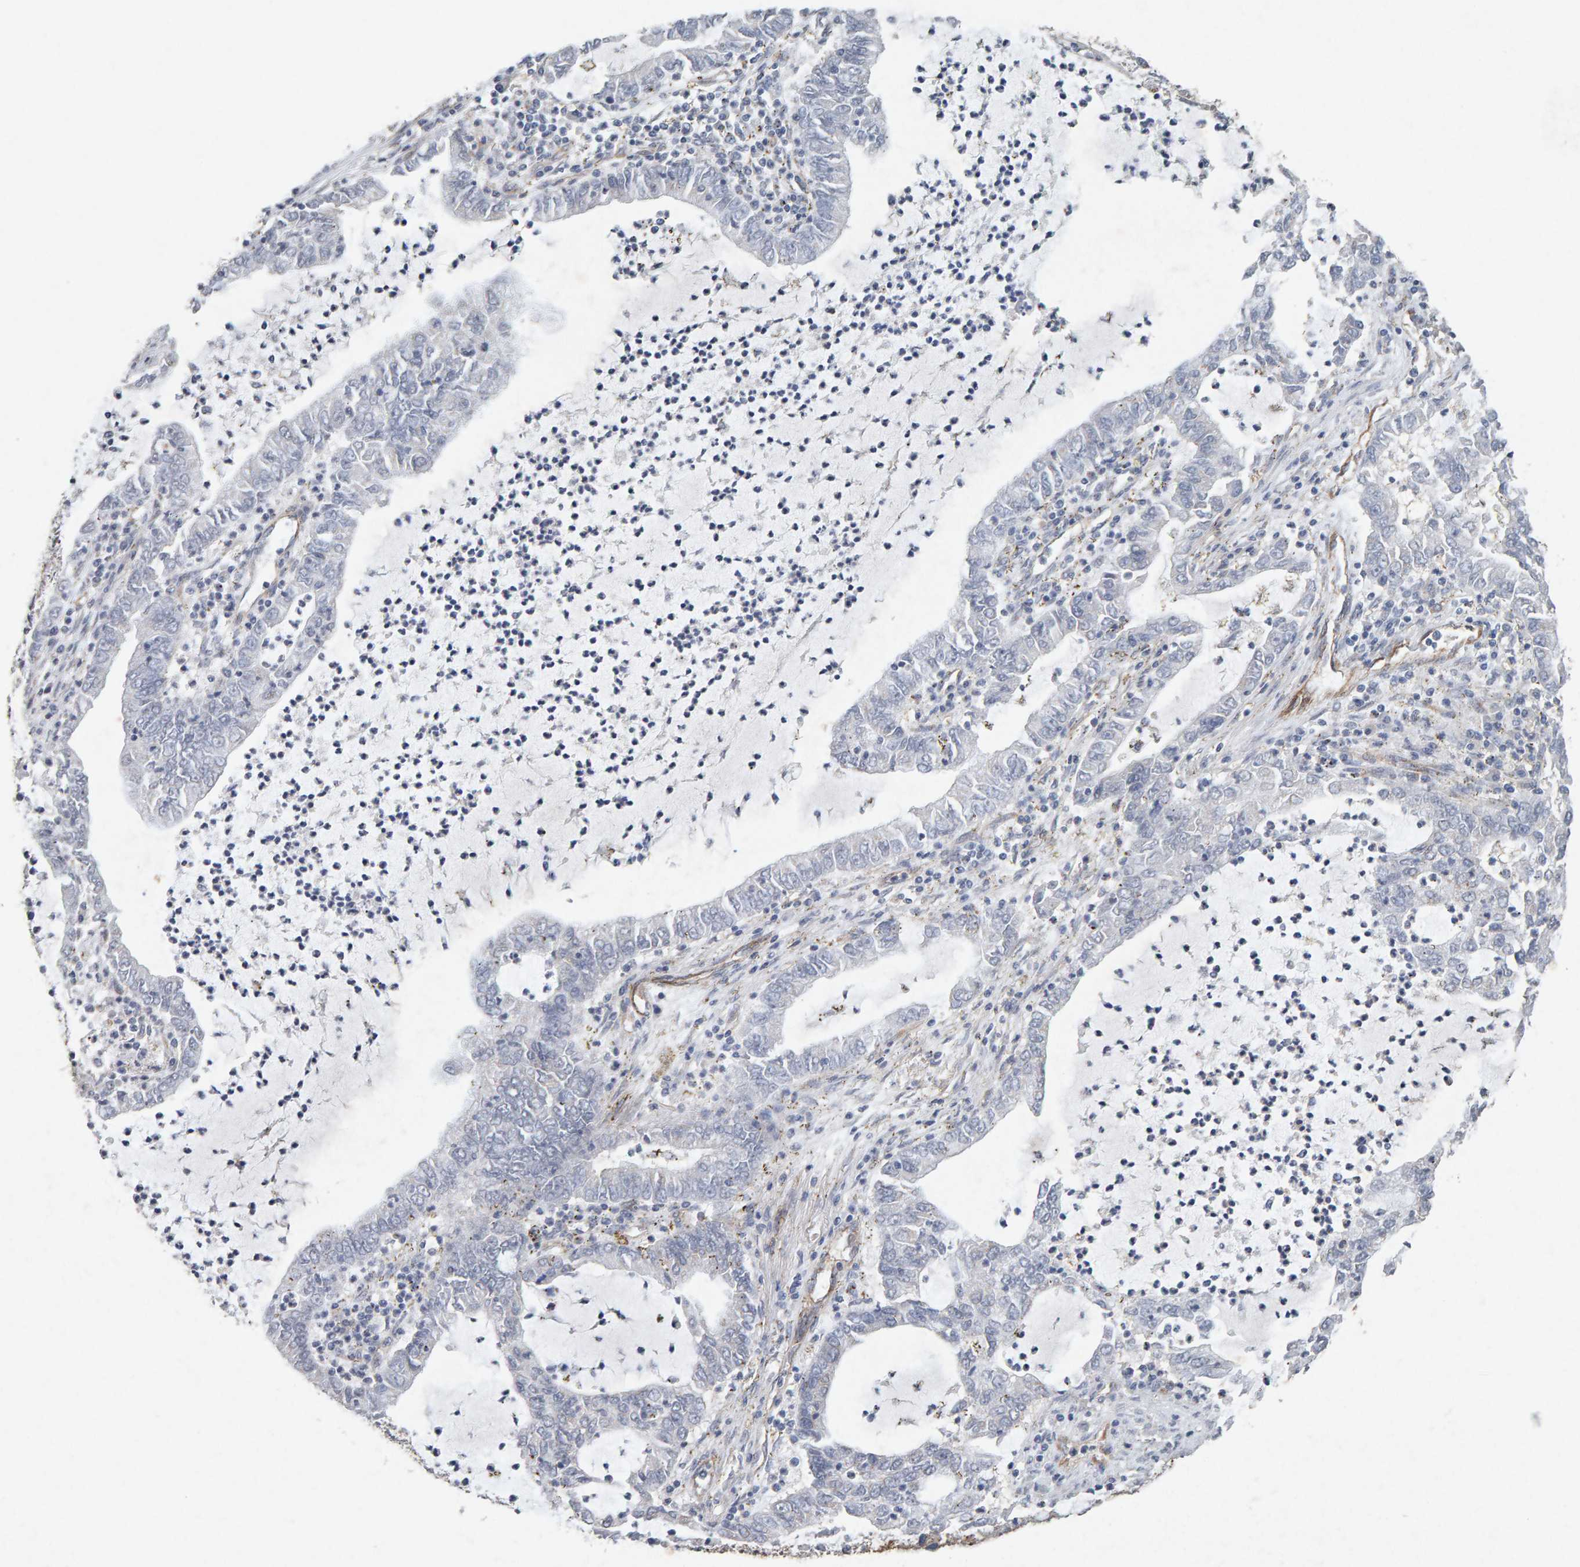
{"staining": {"intensity": "weak", "quantity": "<25%", "location": "cytoplasmic/membranous"}, "tissue": "lung cancer", "cell_type": "Tumor cells", "image_type": "cancer", "snomed": [{"axis": "morphology", "description": "Adenocarcinoma, NOS"}, {"axis": "topography", "description": "Lung"}], "caption": "The immunohistochemistry (IHC) image has no significant positivity in tumor cells of lung adenocarcinoma tissue. (Immunohistochemistry, brightfield microscopy, high magnification).", "gene": "PTPRM", "patient": {"sex": "female", "age": 51}}